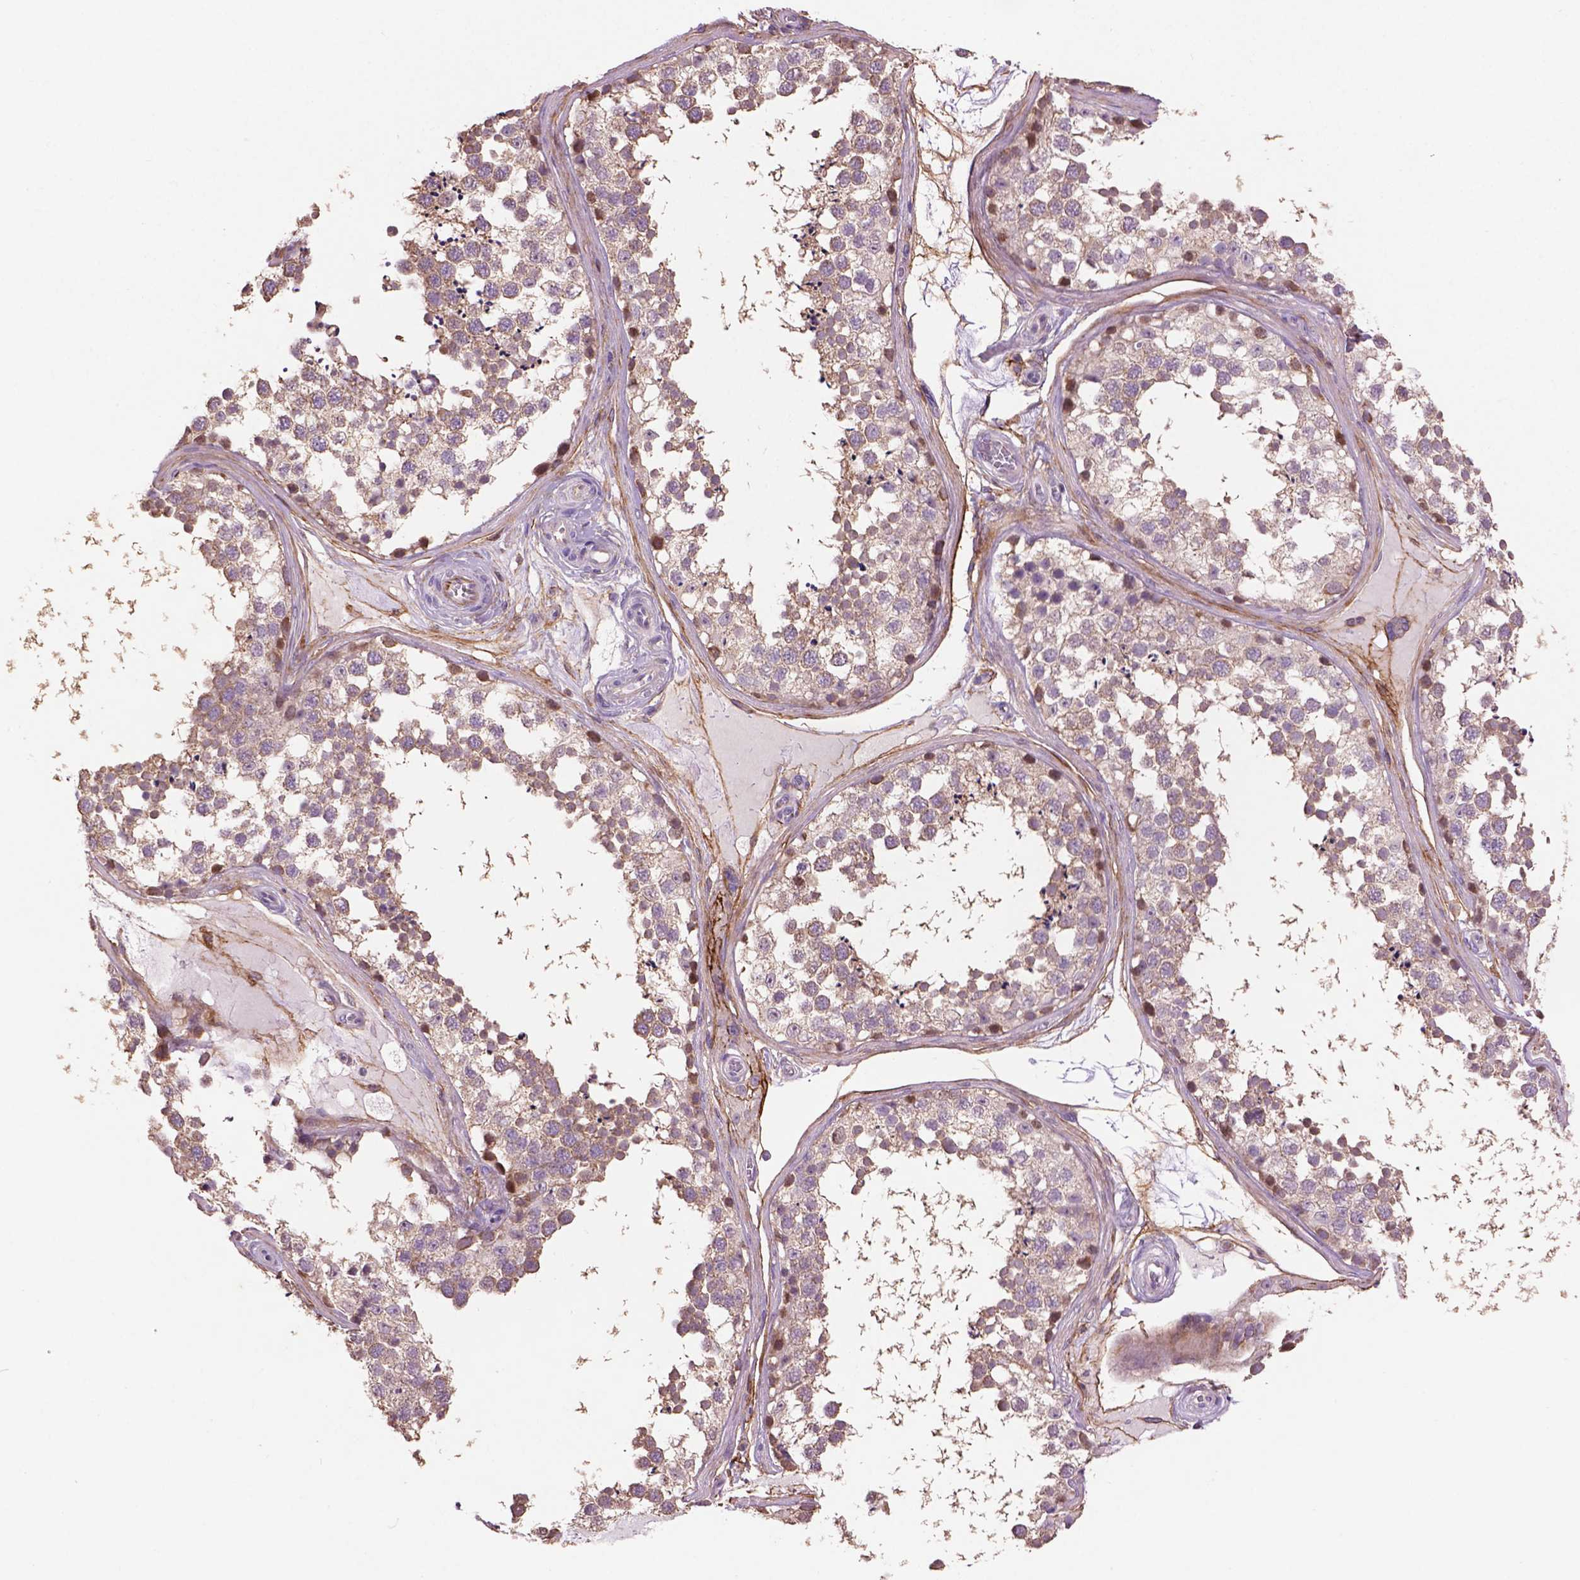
{"staining": {"intensity": "moderate", "quantity": "<25%", "location": "cytoplasmic/membranous,nuclear"}, "tissue": "testis", "cell_type": "Cells in seminiferous ducts", "image_type": "normal", "snomed": [{"axis": "morphology", "description": "Normal tissue, NOS"}, {"axis": "morphology", "description": "Seminoma, NOS"}, {"axis": "topography", "description": "Testis"}], "caption": "Testis stained with immunohistochemistry (IHC) displays moderate cytoplasmic/membranous,nuclear positivity in approximately <25% of cells in seminiferous ducts.", "gene": "LRRC3C", "patient": {"sex": "male", "age": 65}}